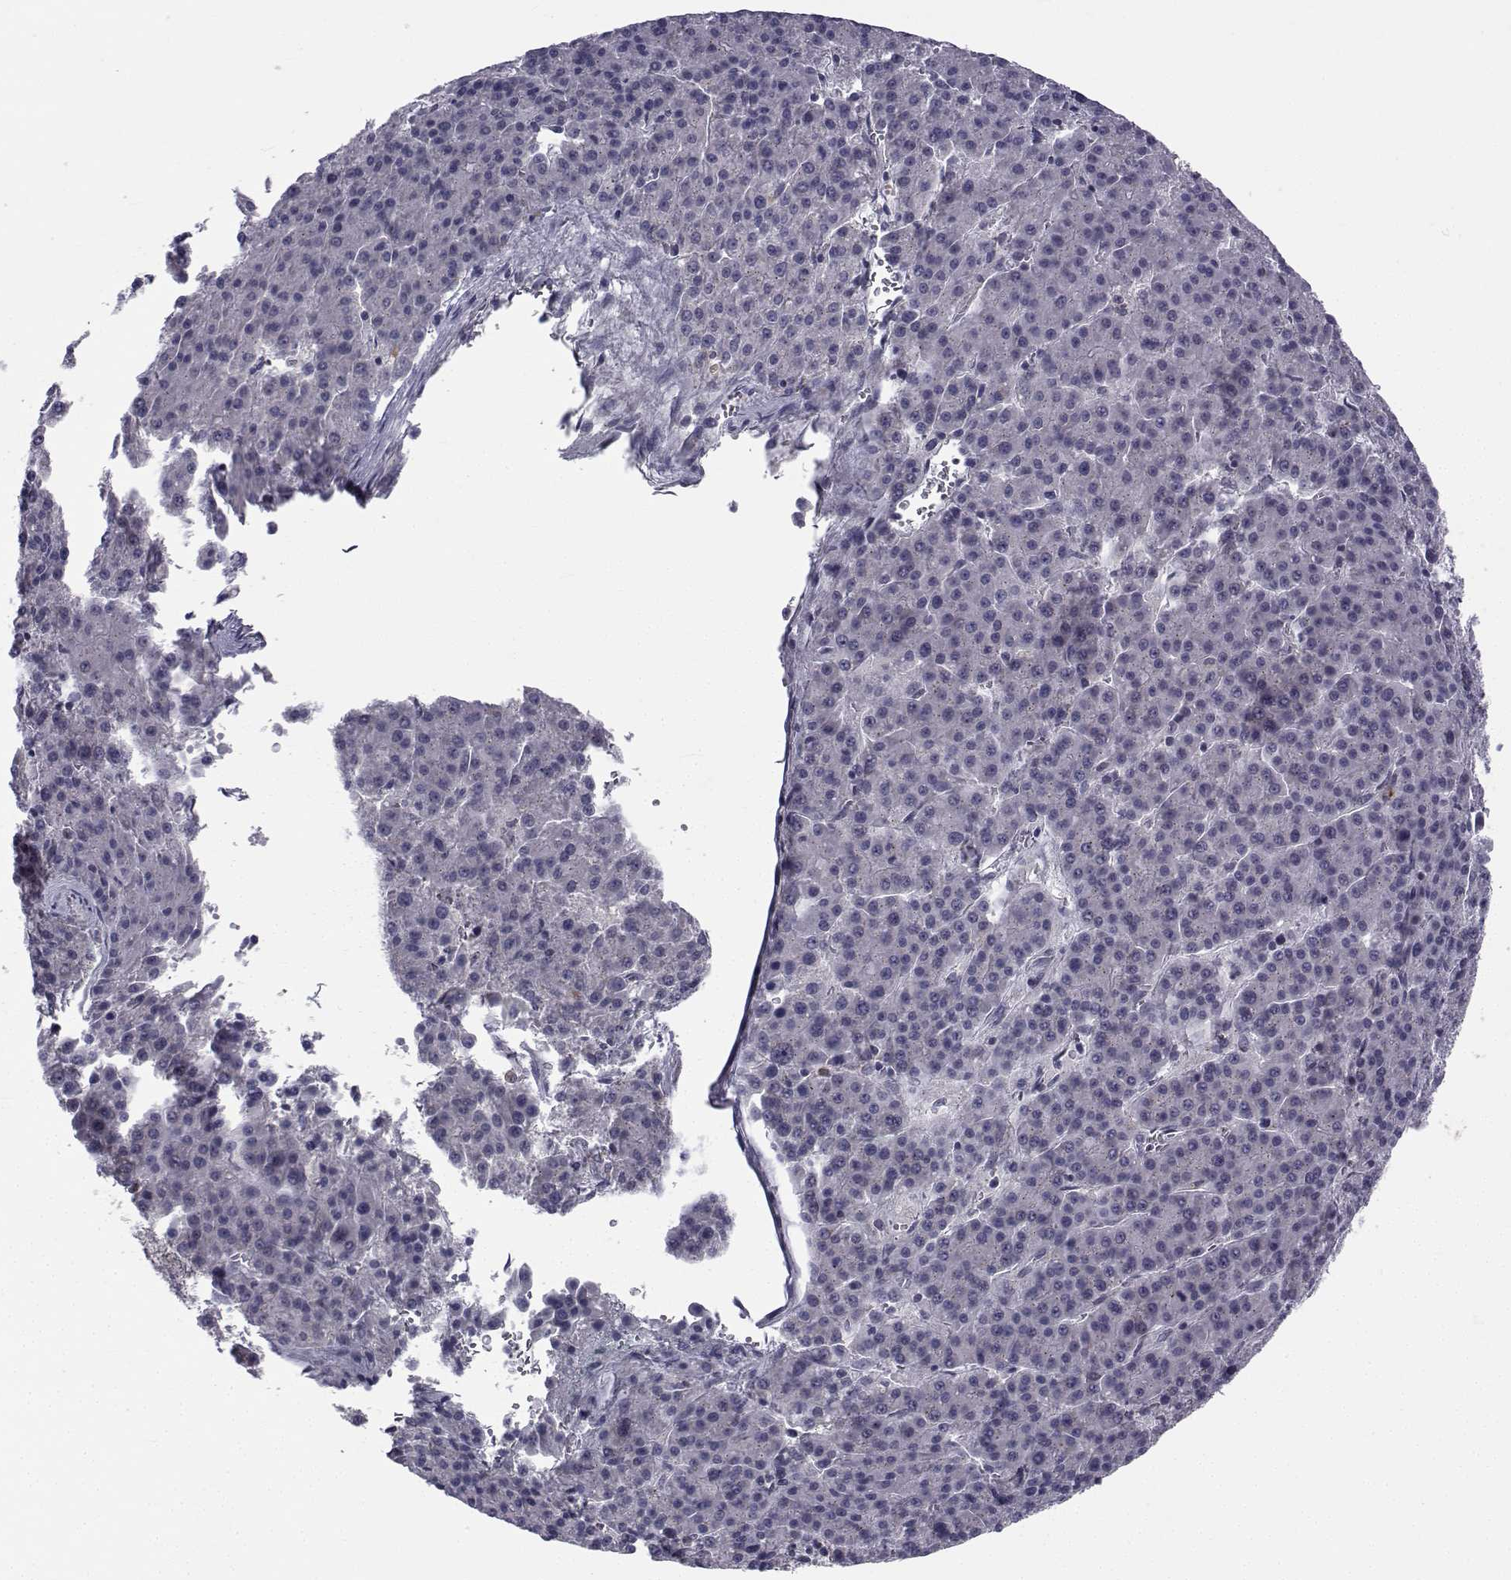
{"staining": {"intensity": "negative", "quantity": "none", "location": "none"}, "tissue": "liver cancer", "cell_type": "Tumor cells", "image_type": "cancer", "snomed": [{"axis": "morphology", "description": "Carcinoma, Hepatocellular, NOS"}, {"axis": "topography", "description": "Liver"}], "caption": "IHC photomicrograph of neoplastic tissue: liver hepatocellular carcinoma stained with DAB displays no significant protein expression in tumor cells. (Brightfield microscopy of DAB (3,3'-diaminobenzidine) IHC at high magnification).", "gene": "ANGPT1", "patient": {"sex": "female", "age": 58}}